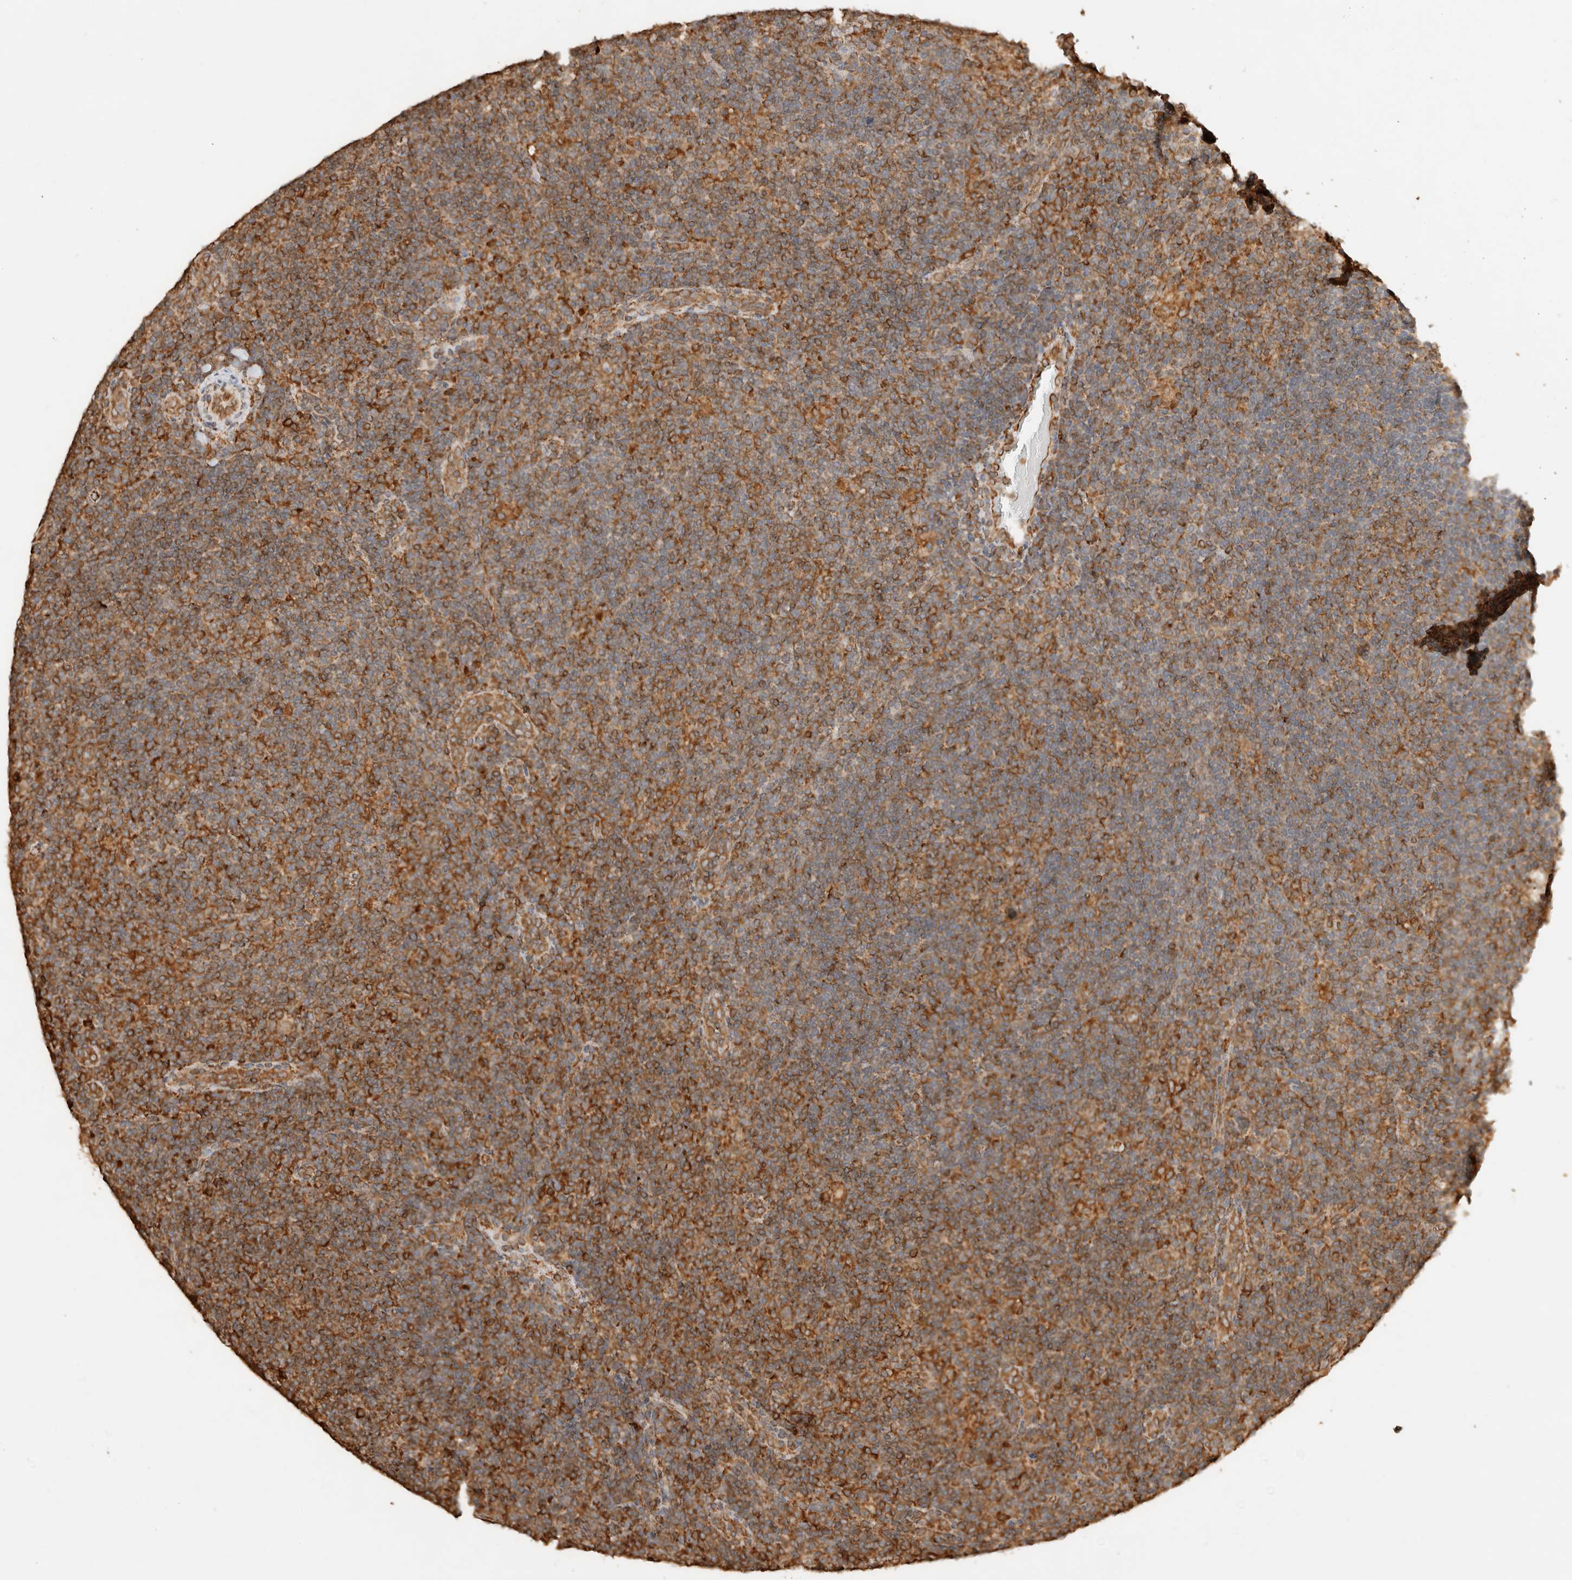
{"staining": {"intensity": "moderate", "quantity": ">75%", "location": "cytoplasmic/membranous"}, "tissue": "lymphoma", "cell_type": "Tumor cells", "image_type": "cancer", "snomed": [{"axis": "morphology", "description": "Hodgkin's disease, NOS"}, {"axis": "topography", "description": "Lymph node"}], "caption": "Human lymphoma stained with a protein marker reveals moderate staining in tumor cells.", "gene": "ERAP1", "patient": {"sex": "female", "age": 57}}